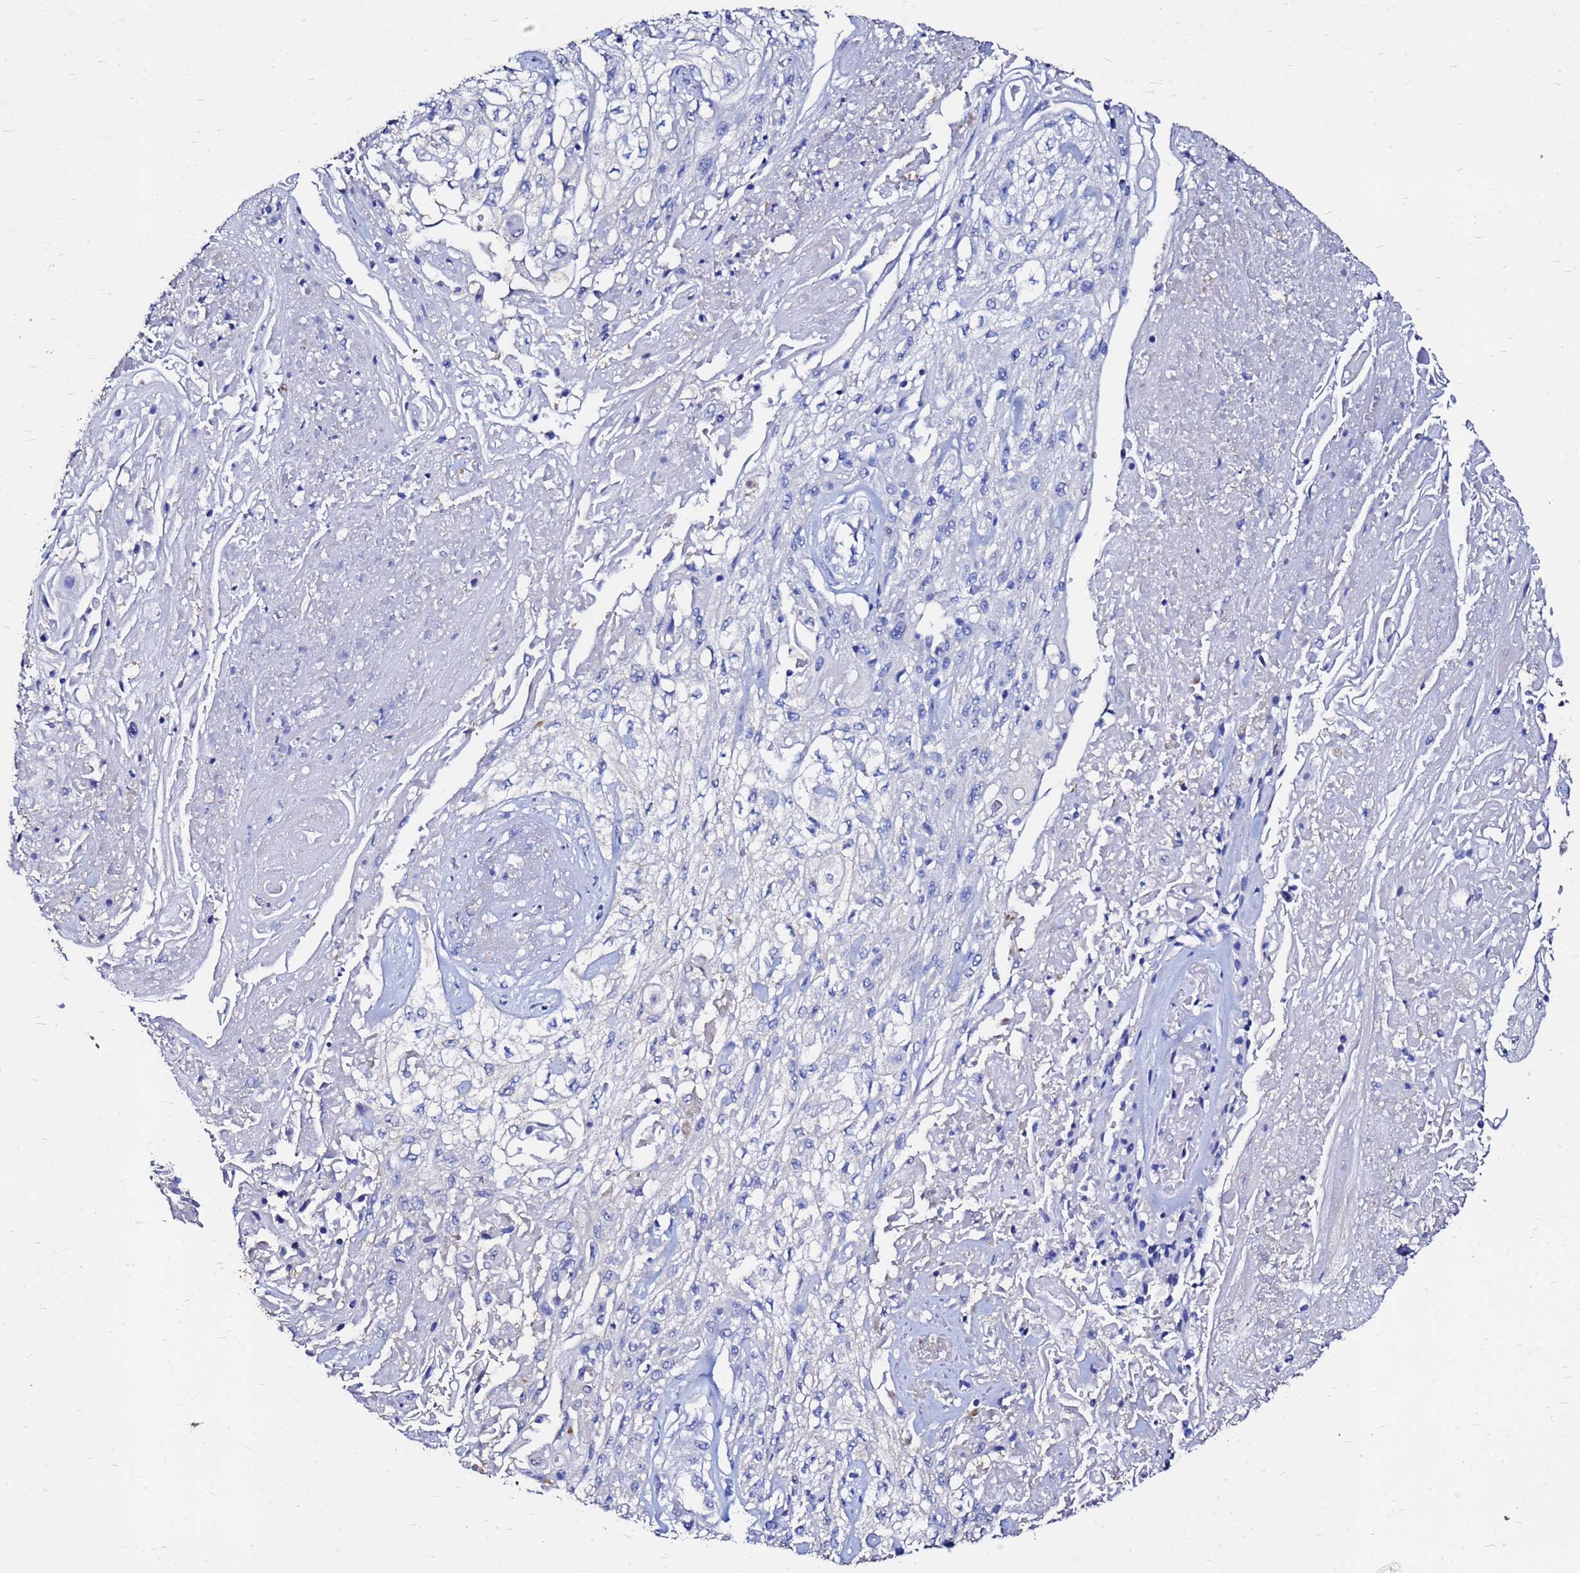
{"staining": {"intensity": "negative", "quantity": "none", "location": "none"}, "tissue": "skin cancer", "cell_type": "Tumor cells", "image_type": "cancer", "snomed": [{"axis": "morphology", "description": "Squamous cell carcinoma, NOS"}, {"axis": "morphology", "description": "Squamous cell carcinoma, metastatic, NOS"}, {"axis": "topography", "description": "Skin"}, {"axis": "topography", "description": "Lymph node"}], "caption": "The image demonstrates no significant positivity in tumor cells of skin cancer.", "gene": "FAM183A", "patient": {"sex": "male", "age": 75}}